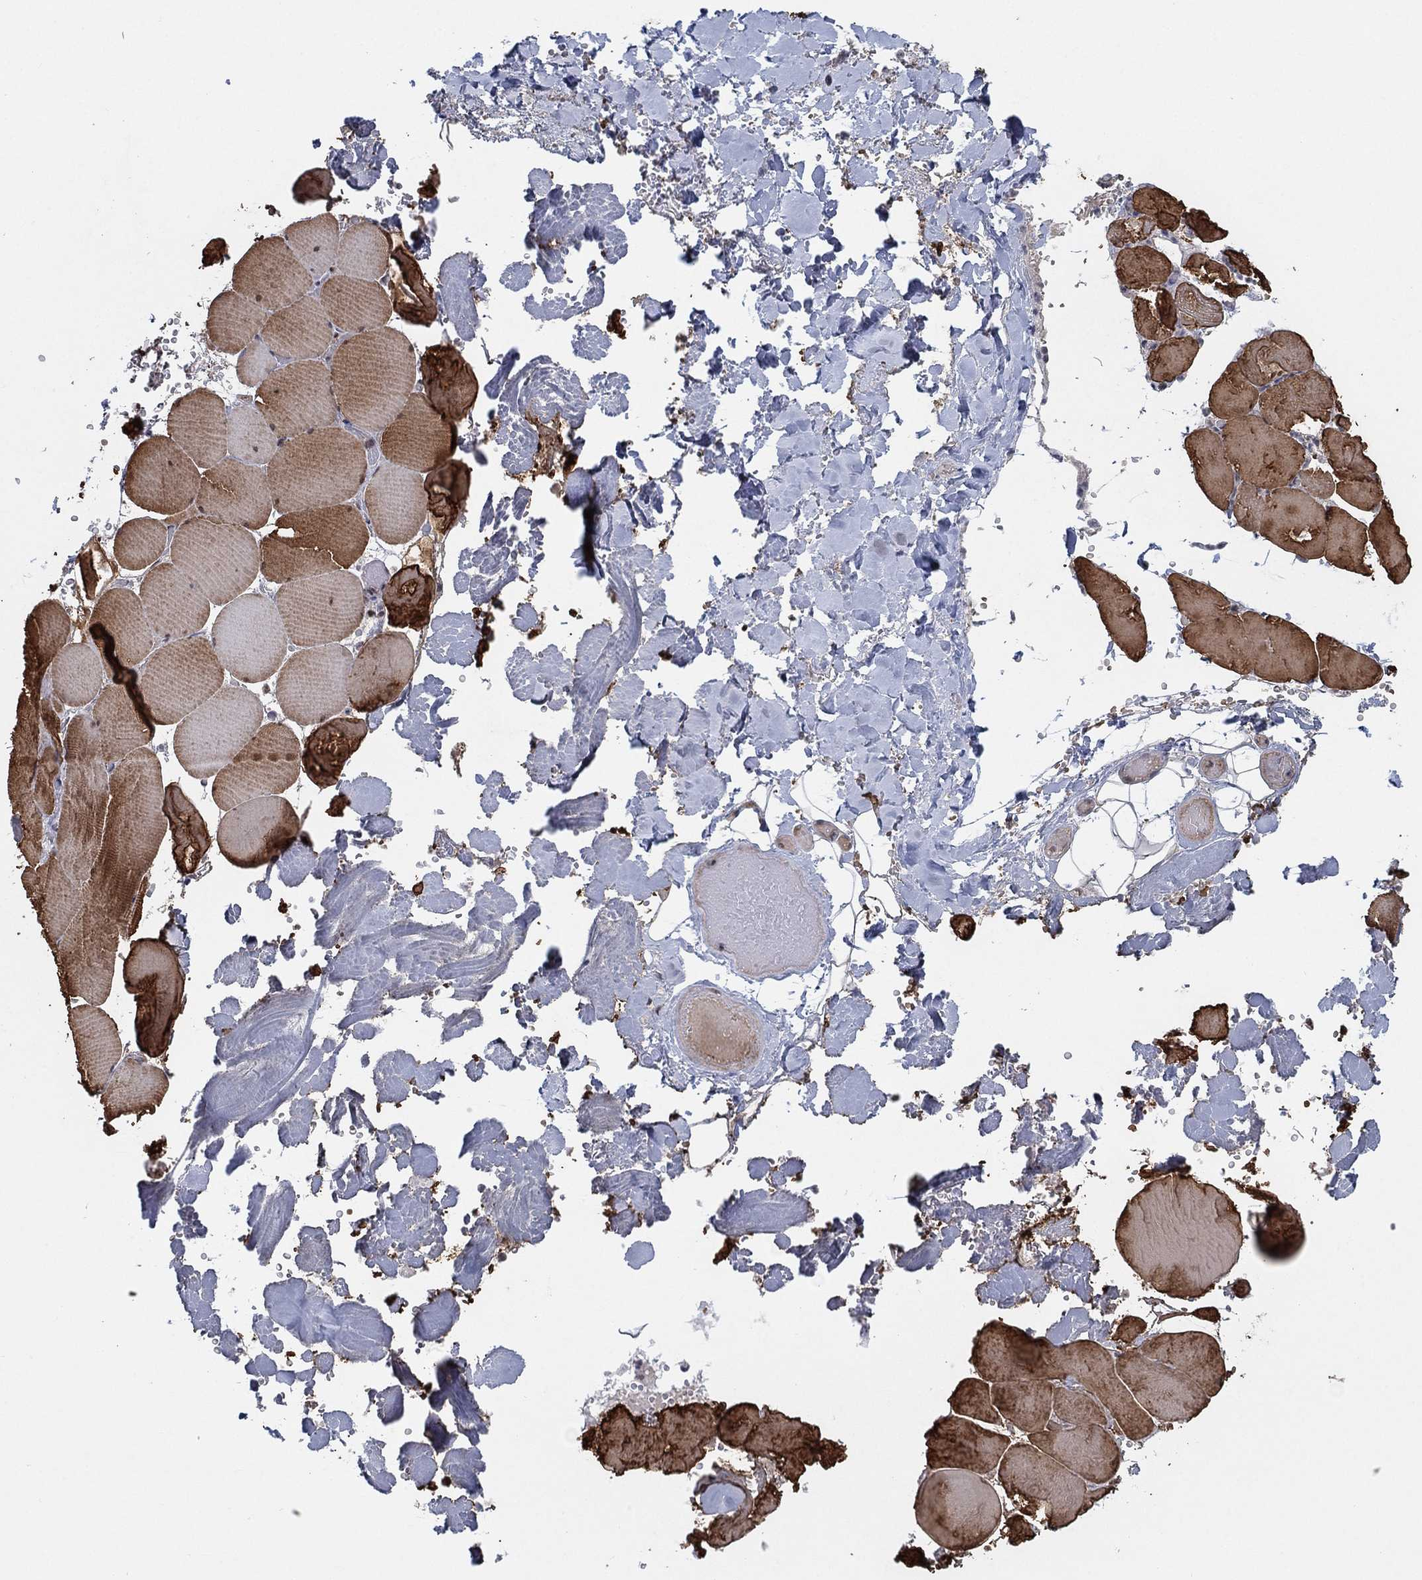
{"staining": {"intensity": "strong", "quantity": "<25%", "location": "cytoplasmic/membranous"}, "tissue": "skeletal muscle", "cell_type": "Myocytes", "image_type": "normal", "snomed": [{"axis": "morphology", "description": "Normal tissue, NOS"}, {"axis": "morphology", "description": "Malignant melanoma, Metastatic site"}, {"axis": "topography", "description": "Skeletal muscle"}], "caption": "Immunohistochemical staining of unremarkable human skeletal muscle exhibits strong cytoplasmic/membranous protein expression in approximately <25% of myocytes. (DAB IHC, brown staining for protein, blue staining for nuclei).", "gene": "DGCR8", "patient": {"sex": "male", "age": 50}}